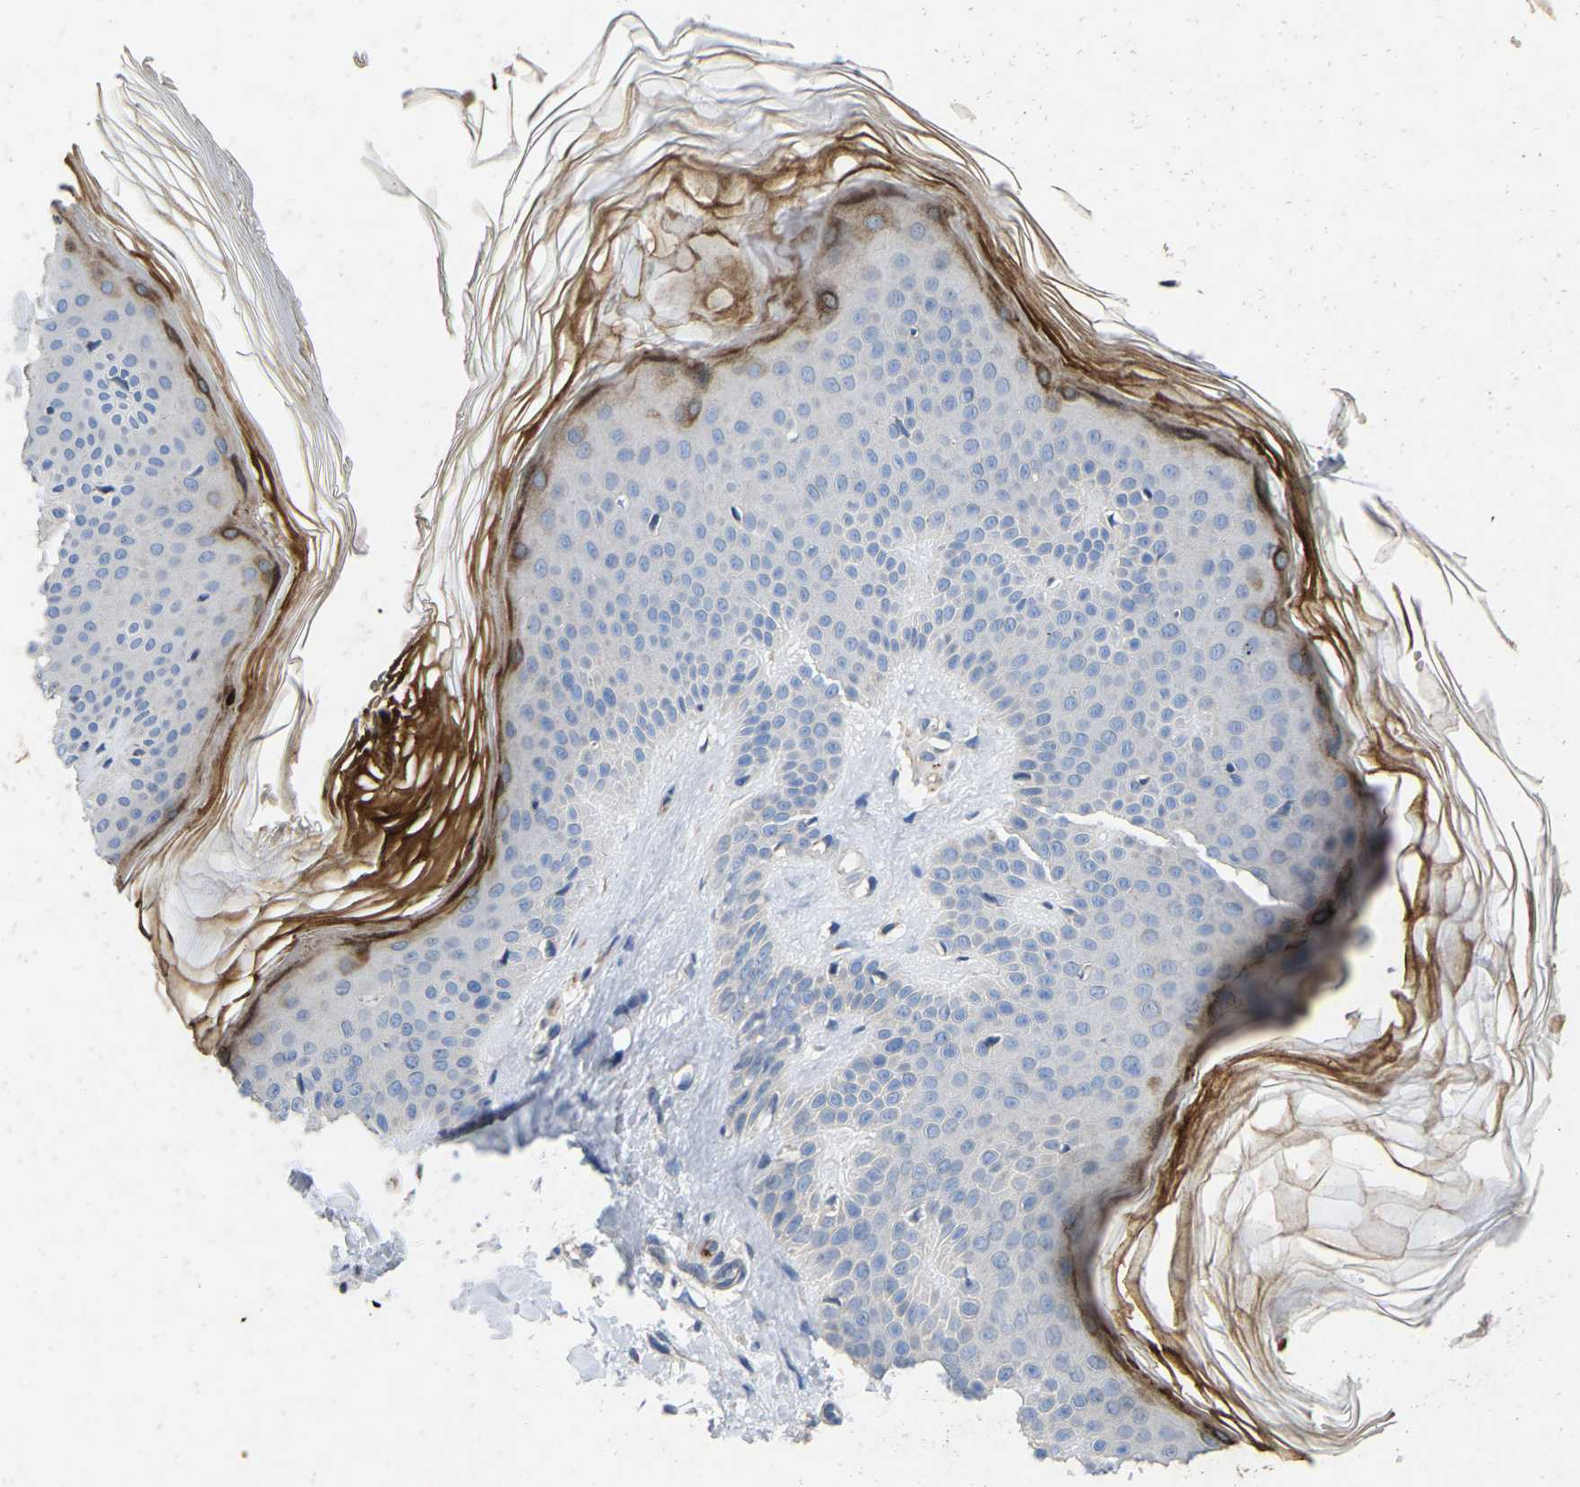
{"staining": {"intensity": "negative", "quantity": "none", "location": "none"}, "tissue": "skin", "cell_type": "Fibroblasts", "image_type": "normal", "snomed": [{"axis": "morphology", "description": "Normal tissue, NOS"}, {"axis": "morphology", "description": "Malignant melanoma, Metastatic site"}, {"axis": "topography", "description": "Skin"}], "caption": "Fibroblasts show no significant protein expression in benign skin. (DAB IHC, high magnification).", "gene": "RHEB", "patient": {"sex": "male", "age": 41}}